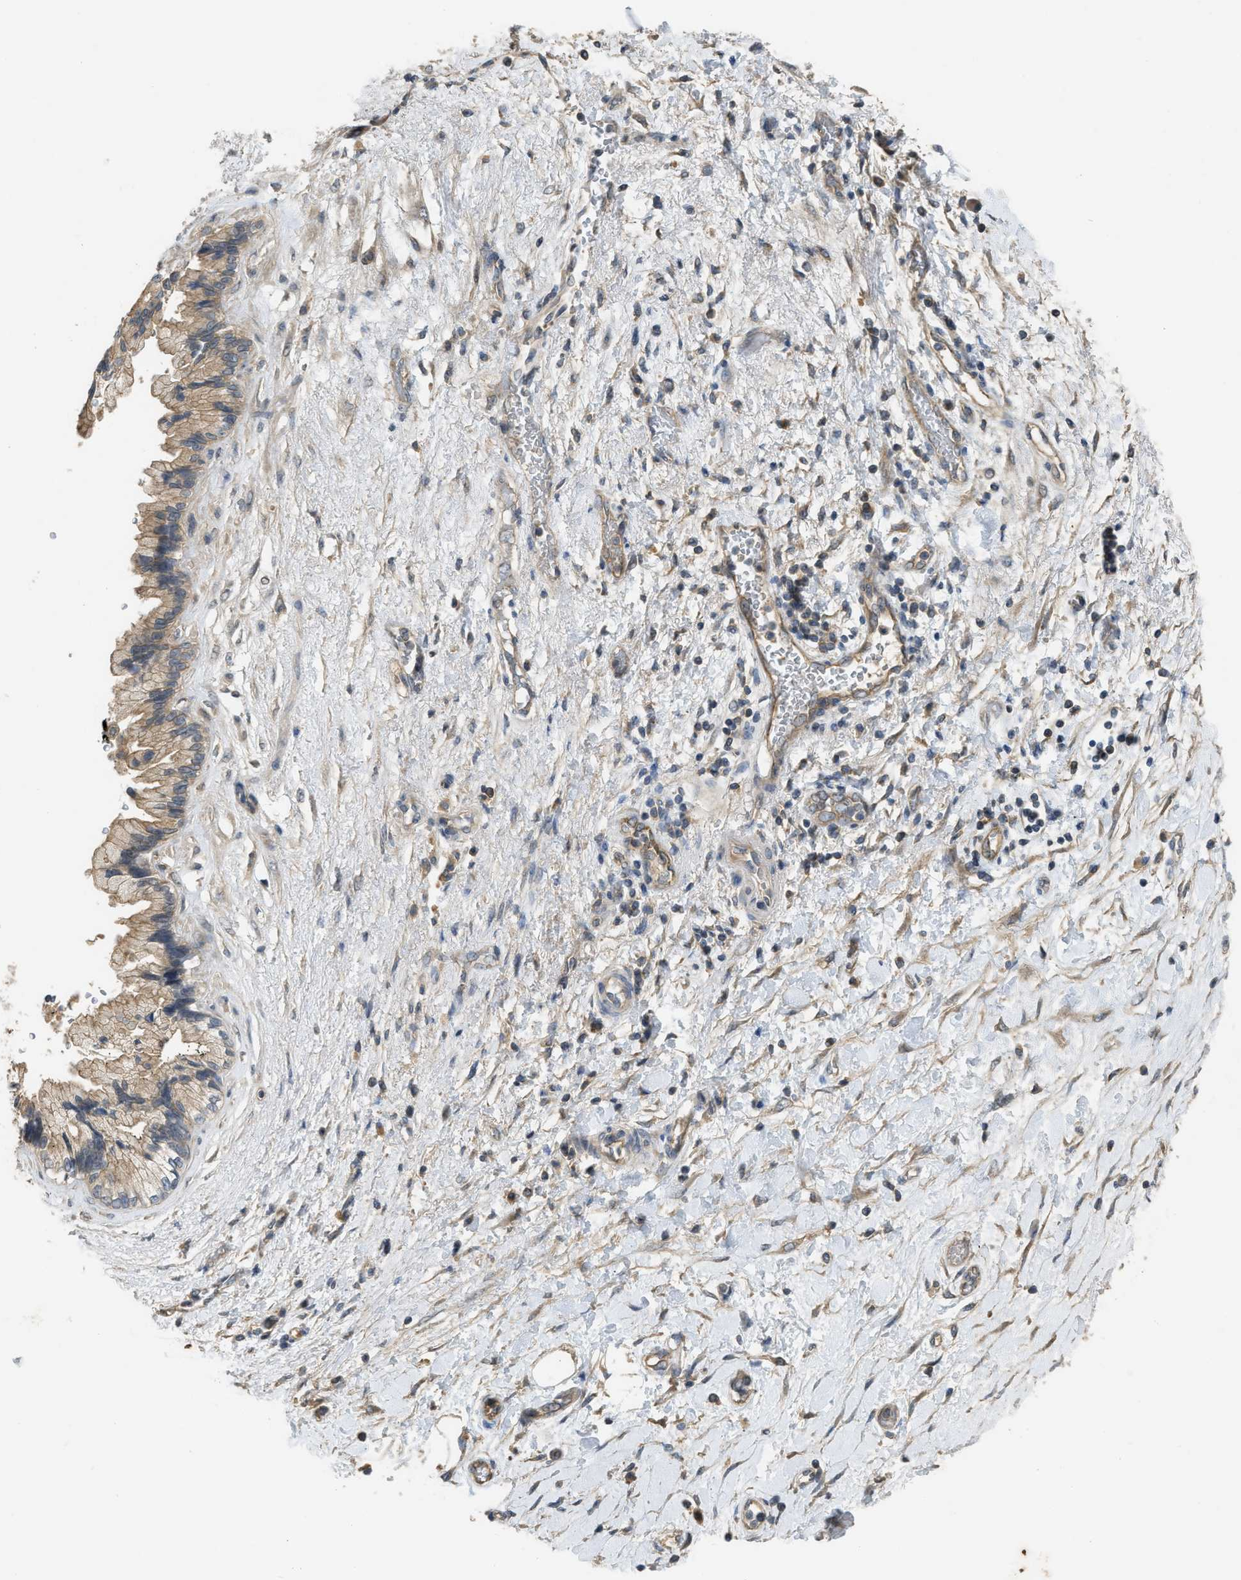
{"staining": {"intensity": "weak", "quantity": "25%-75%", "location": "cytoplasmic/membranous"}, "tissue": "pancreatic cancer", "cell_type": "Tumor cells", "image_type": "cancer", "snomed": [{"axis": "morphology", "description": "Adenocarcinoma, NOS"}, {"axis": "topography", "description": "Pancreas"}], "caption": "A low amount of weak cytoplasmic/membranous staining is seen in about 25%-75% of tumor cells in pancreatic cancer (adenocarcinoma) tissue. (DAB IHC with brightfield microscopy, high magnification).", "gene": "PPP3CA", "patient": {"sex": "female", "age": 60}}